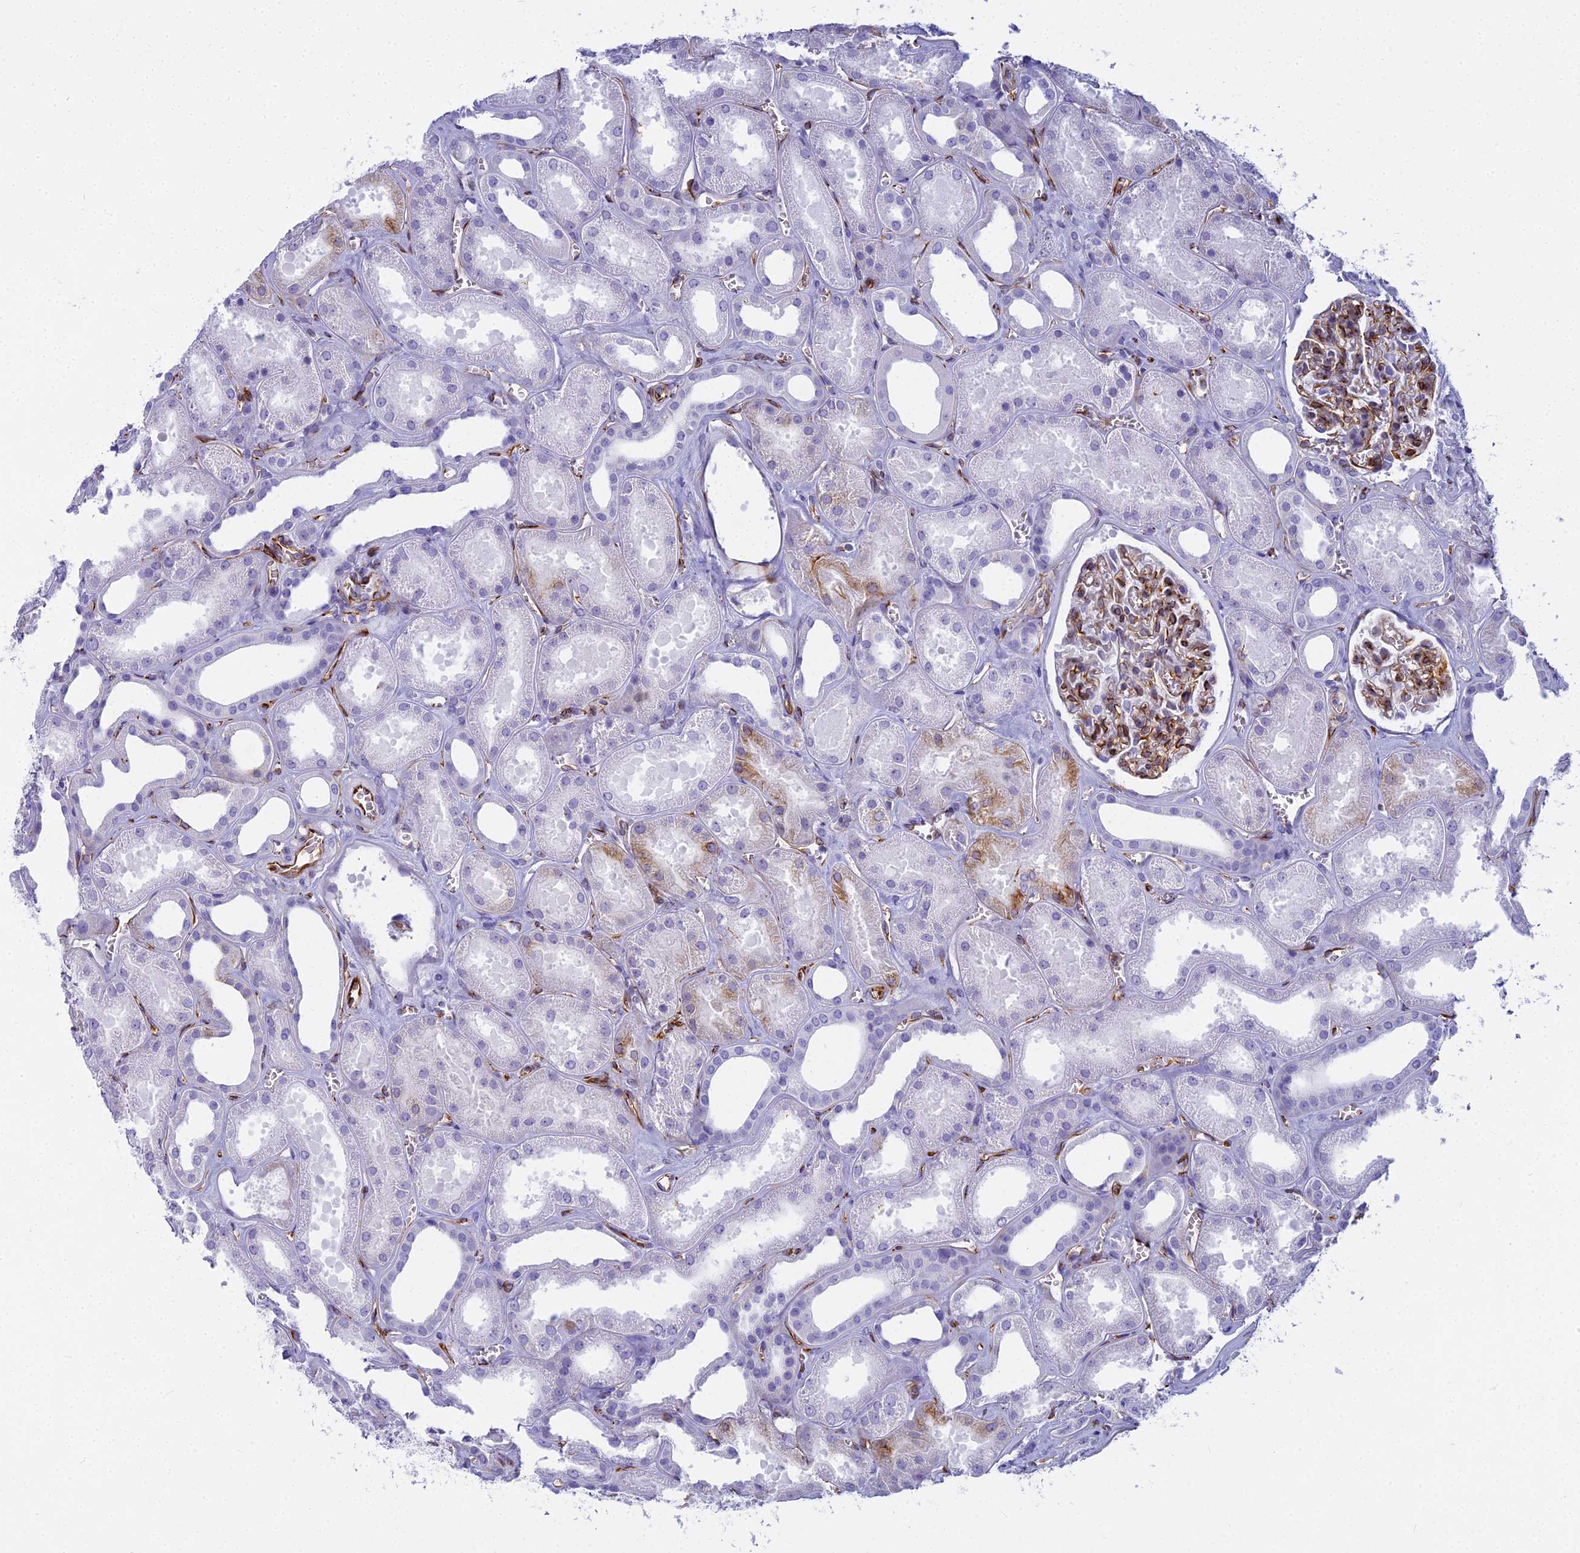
{"staining": {"intensity": "moderate", "quantity": "25%-75%", "location": "cytoplasmic/membranous"}, "tissue": "kidney", "cell_type": "Cells in glomeruli", "image_type": "normal", "snomed": [{"axis": "morphology", "description": "Normal tissue, NOS"}, {"axis": "morphology", "description": "Adenocarcinoma, NOS"}, {"axis": "topography", "description": "Kidney"}], "caption": "Protein analysis of normal kidney shows moderate cytoplasmic/membranous staining in about 25%-75% of cells in glomeruli.", "gene": "ENSG00000265118", "patient": {"sex": "female", "age": 68}}